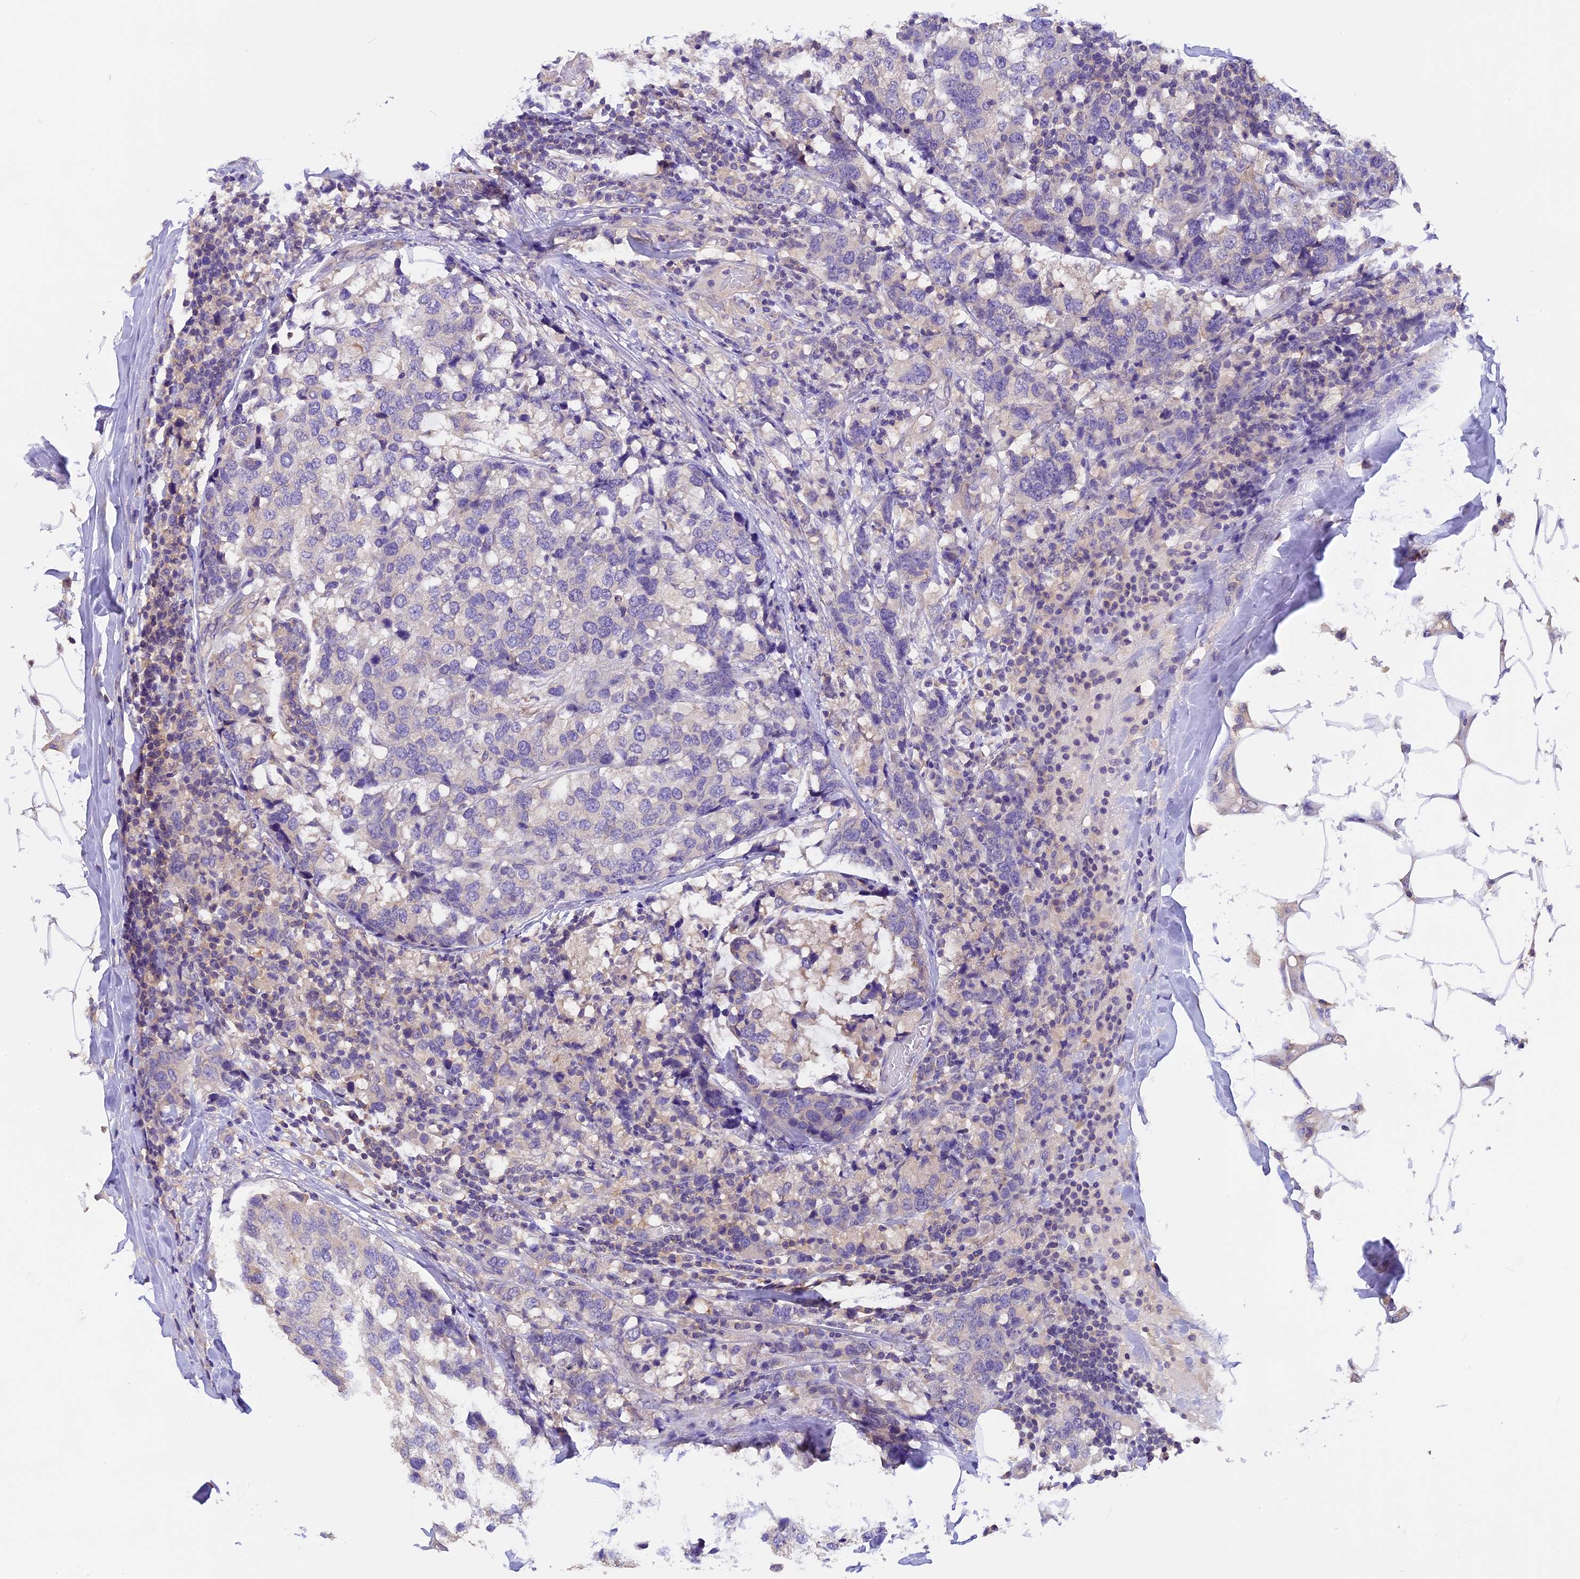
{"staining": {"intensity": "negative", "quantity": "none", "location": "none"}, "tissue": "breast cancer", "cell_type": "Tumor cells", "image_type": "cancer", "snomed": [{"axis": "morphology", "description": "Lobular carcinoma"}, {"axis": "topography", "description": "Breast"}], "caption": "Immunohistochemical staining of human breast cancer shows no significant positivity in tumor cells.", "gene": "AP3B2", "patient": {"sex": "female", "age": 59}}